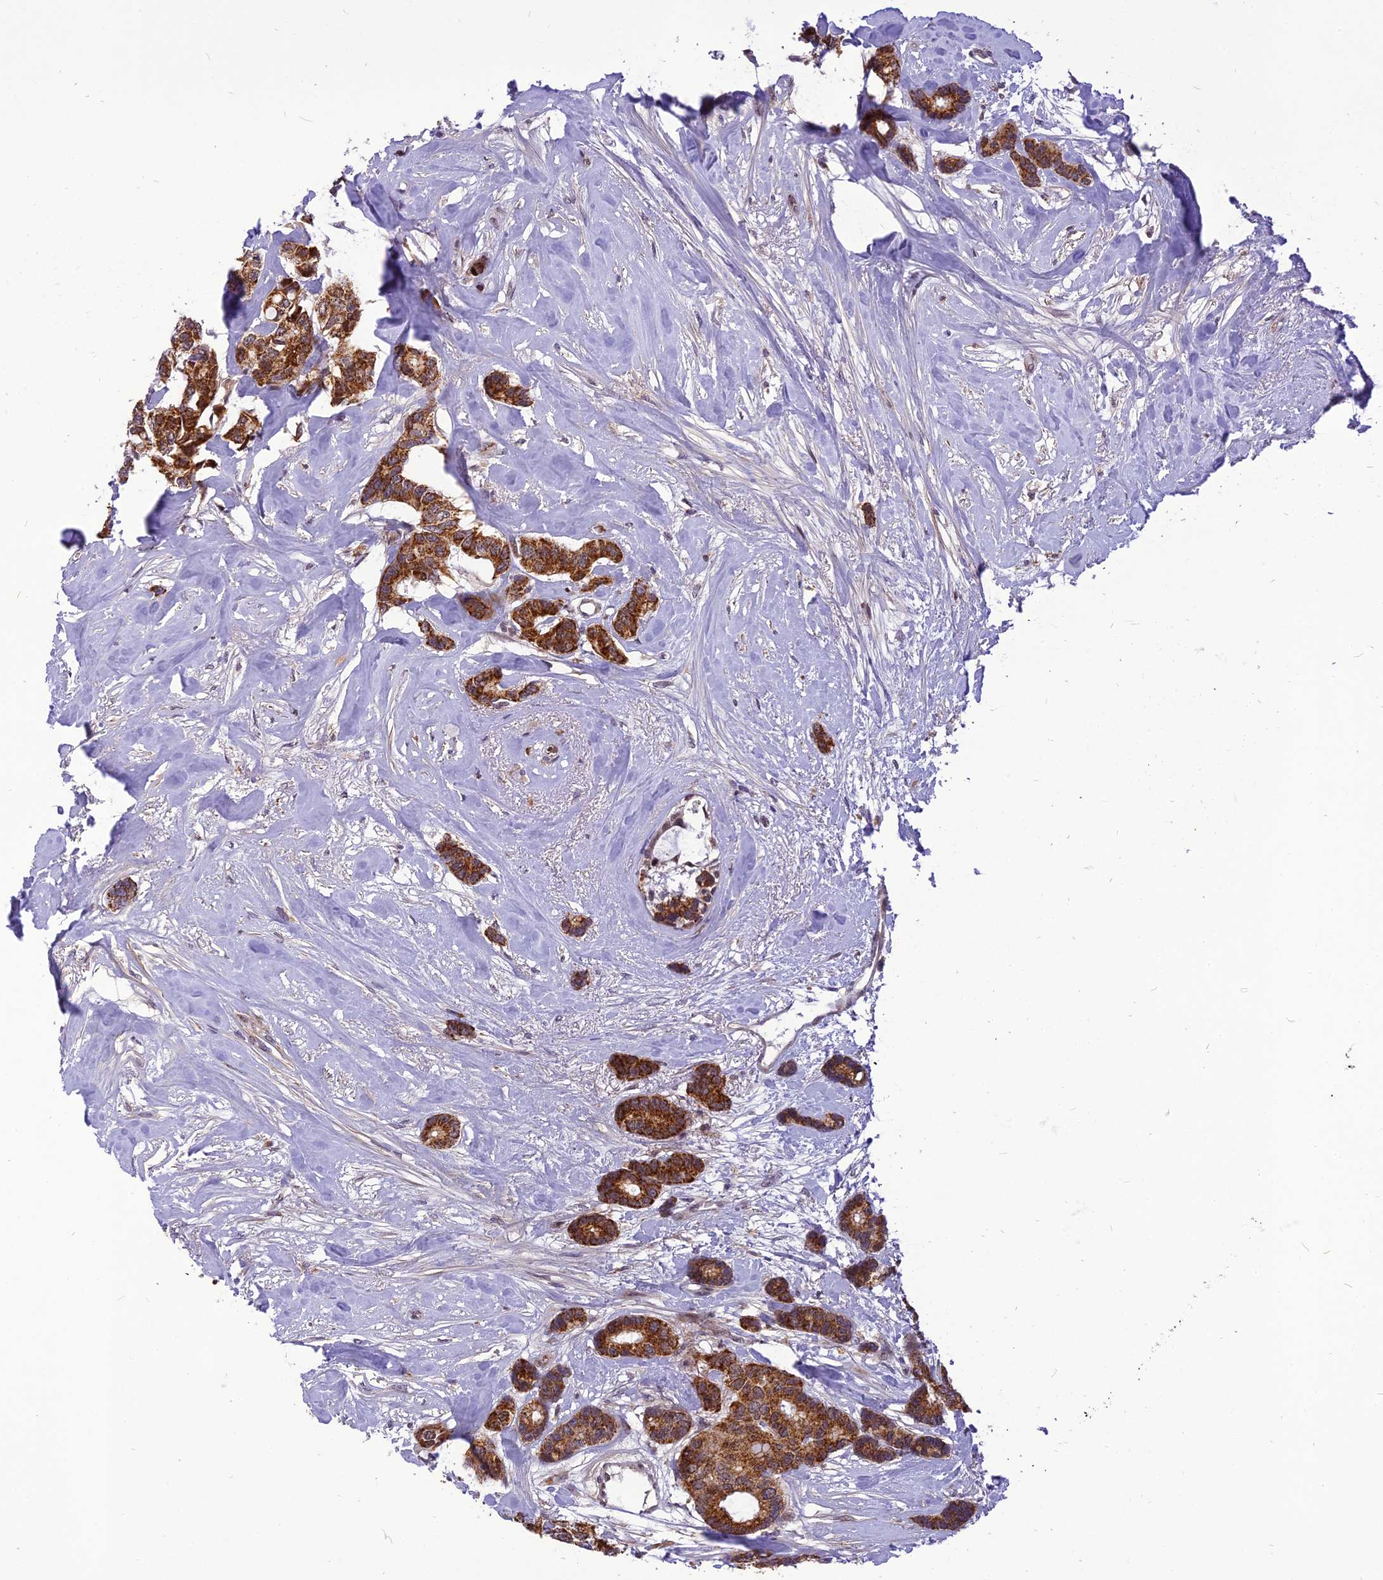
{"staining": {"intensity": "strong", "quantity": ">75%", "location": "cytoplasmic/membranous"}, "tissue": "breast cancer", "cell_type": "Tumor cells", "image_type": "cancer", "snomed": [{"axis": "morphology", "description": "Duct carcinoma"}, {"axis": "topography", "description": "Breast"}], "caption": "This is a histology image of immunohistochemistry (IHC) staining of invasive ductal carcinoma (breast), which shows strong positivity in the cytoplasmic/membranous of tumor cells.", "gene": "CMC1", "patient": {"sex": "female", "age": 87}}